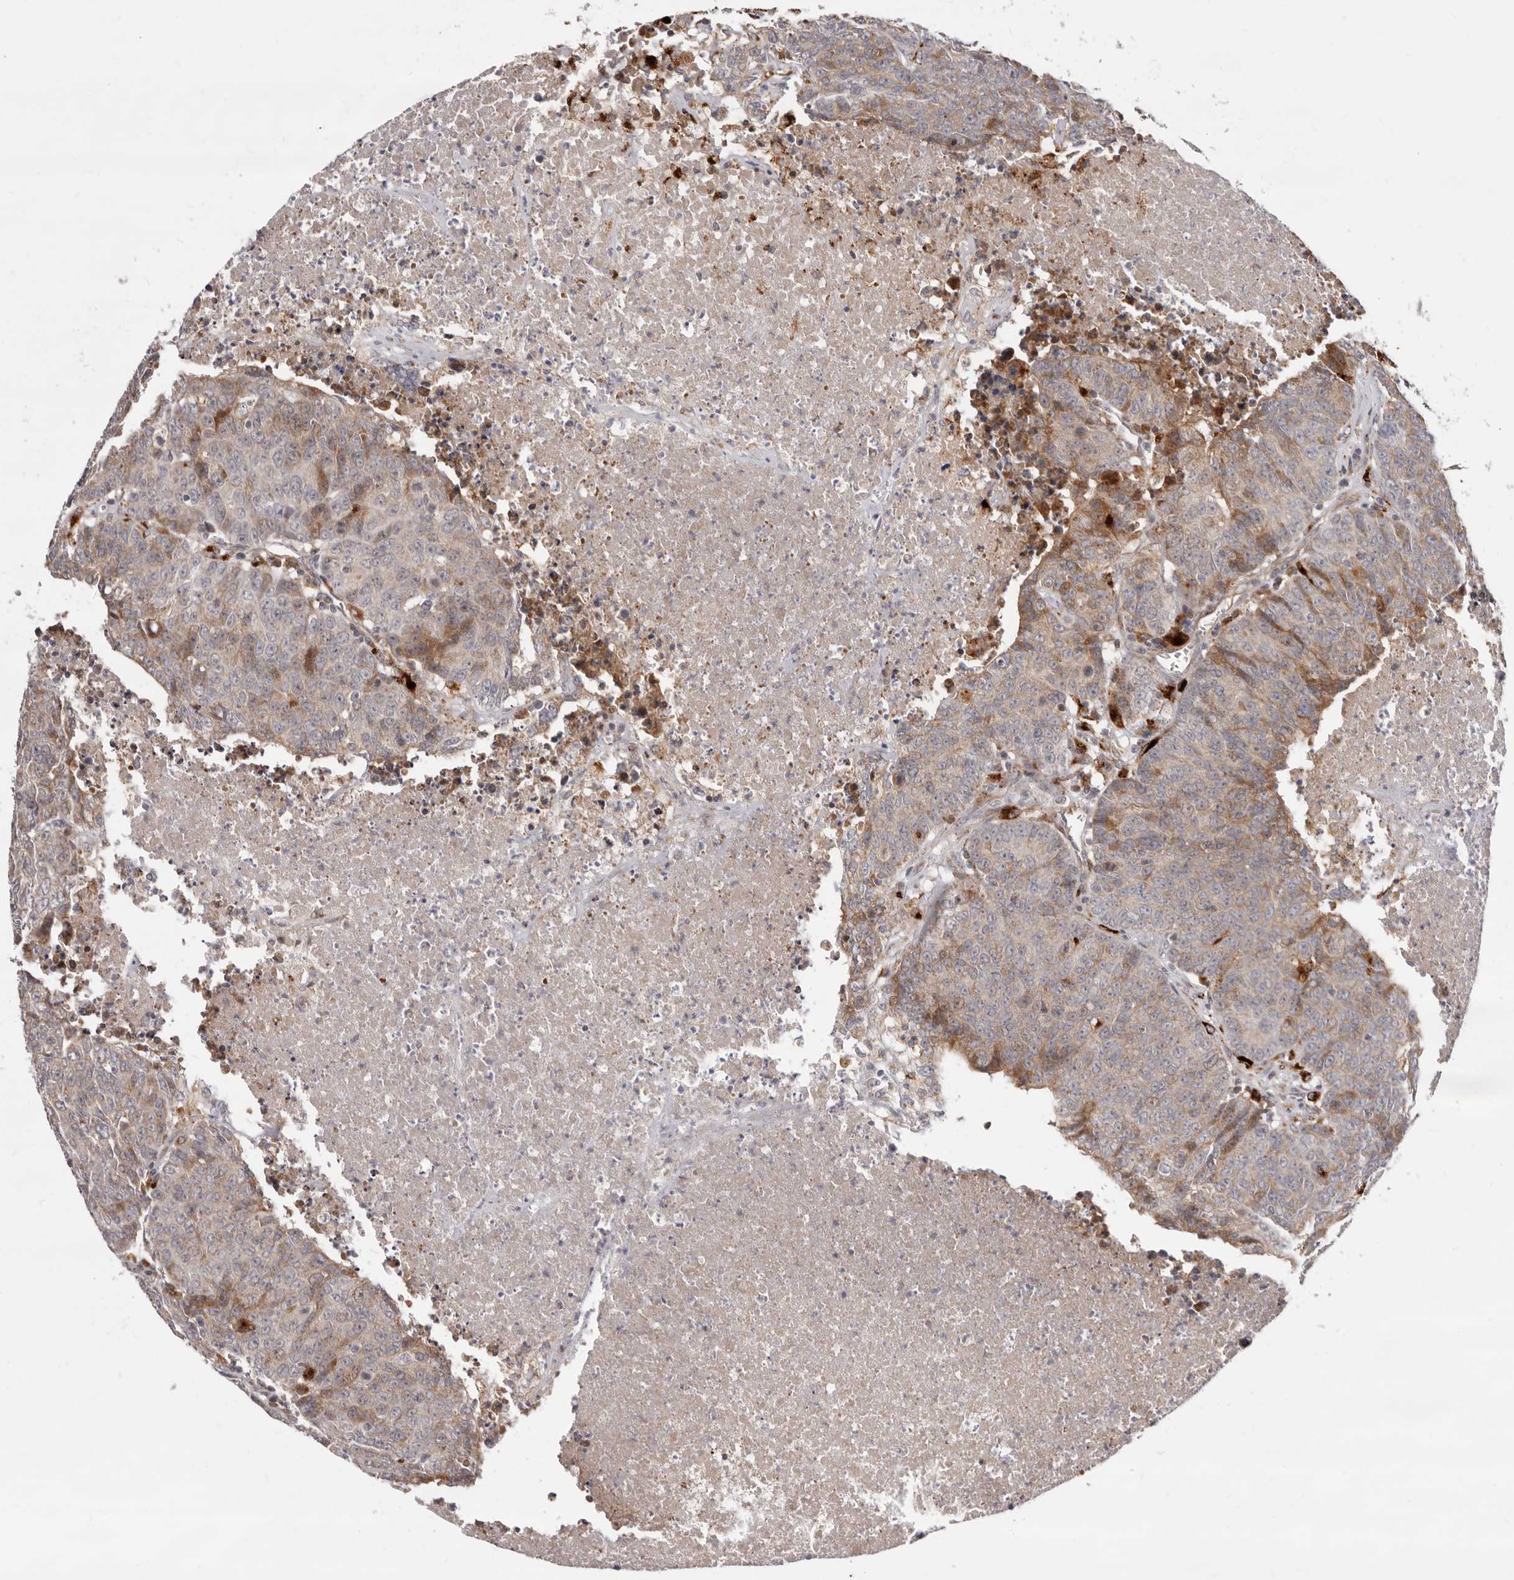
{"staining": {"intensity": "moderate", "quantity": "<25%", "location": "cytoplasmic/membranous"}, "tissue": "colorectal cancer", "cell_type": "Tumor cells", "image_type": "cancer", "snomed": [{"axis": "morphology", "description": "Adenocarcinoma, NOS"}, {"axis": "topography", "description": "Colon"}], "caption": "DAB immunohistochemical staining of colorectal cancer exhibits moderate cytoplasmic/membranous protein staining in about <25% of tumor cells.", "gene": "TOR3A", "patient": {"sex": "female", "age": 53}}